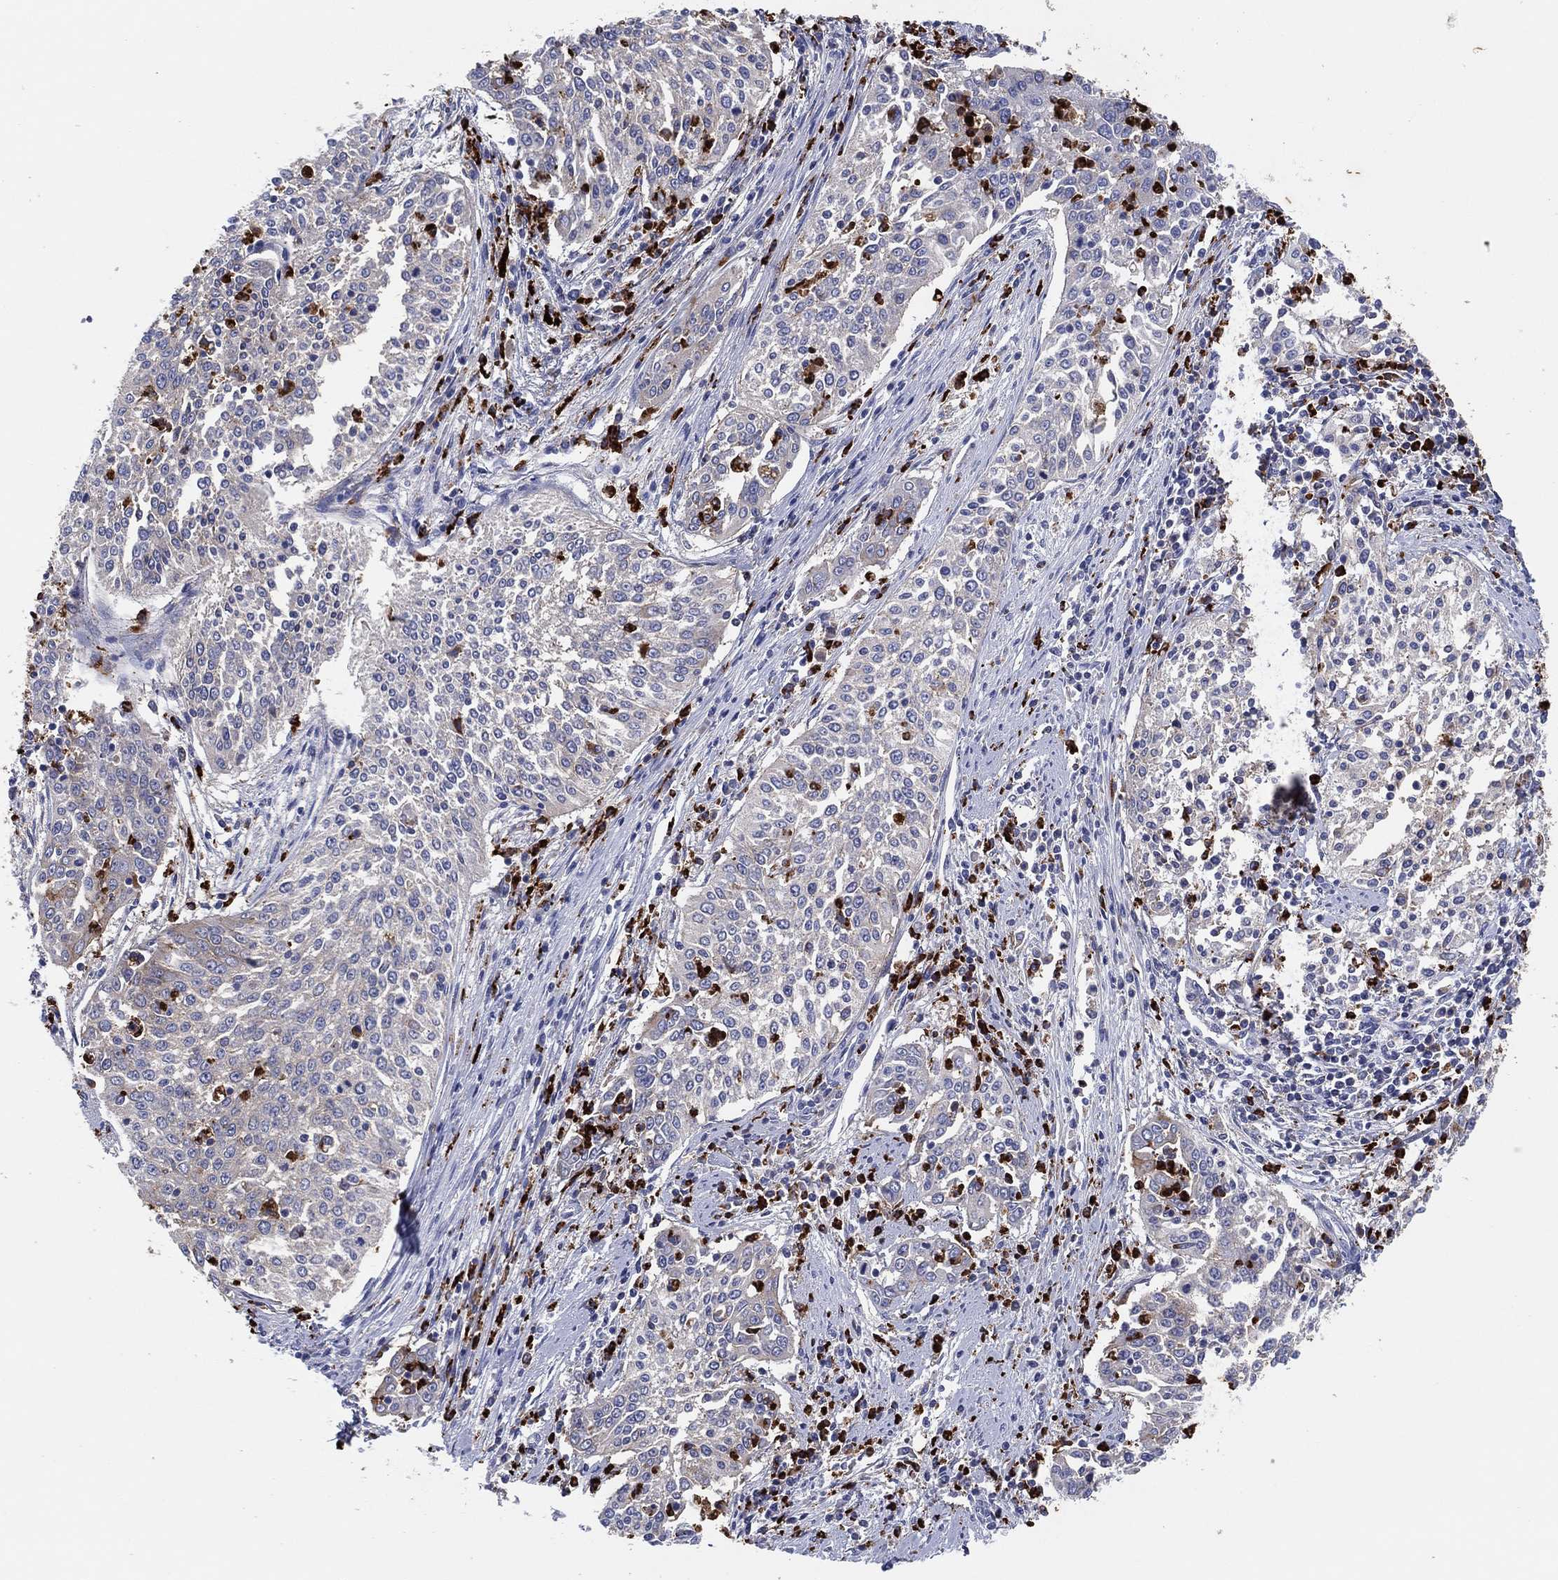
{"staining": {"intensity": "negative", "quantity": "none", "location": "none"}, "tissue": "cervical cancer", "cell_type": "Tumor cells", "image_type": "cancer", "snomed": [{"axis": "morphology", "description": "Squamous cell carcinoma, NOS"}, {"axis": "topography", "description": "Cervix"}], "caption": "Tumor cells show no significant staining in cervical squamous cell carcinoma. (Immunohistochemistry (ihc), brightfield microscopy, high magnification).", "gene": "PLAC8", "patient": {"sex": "female", "age": 41}}